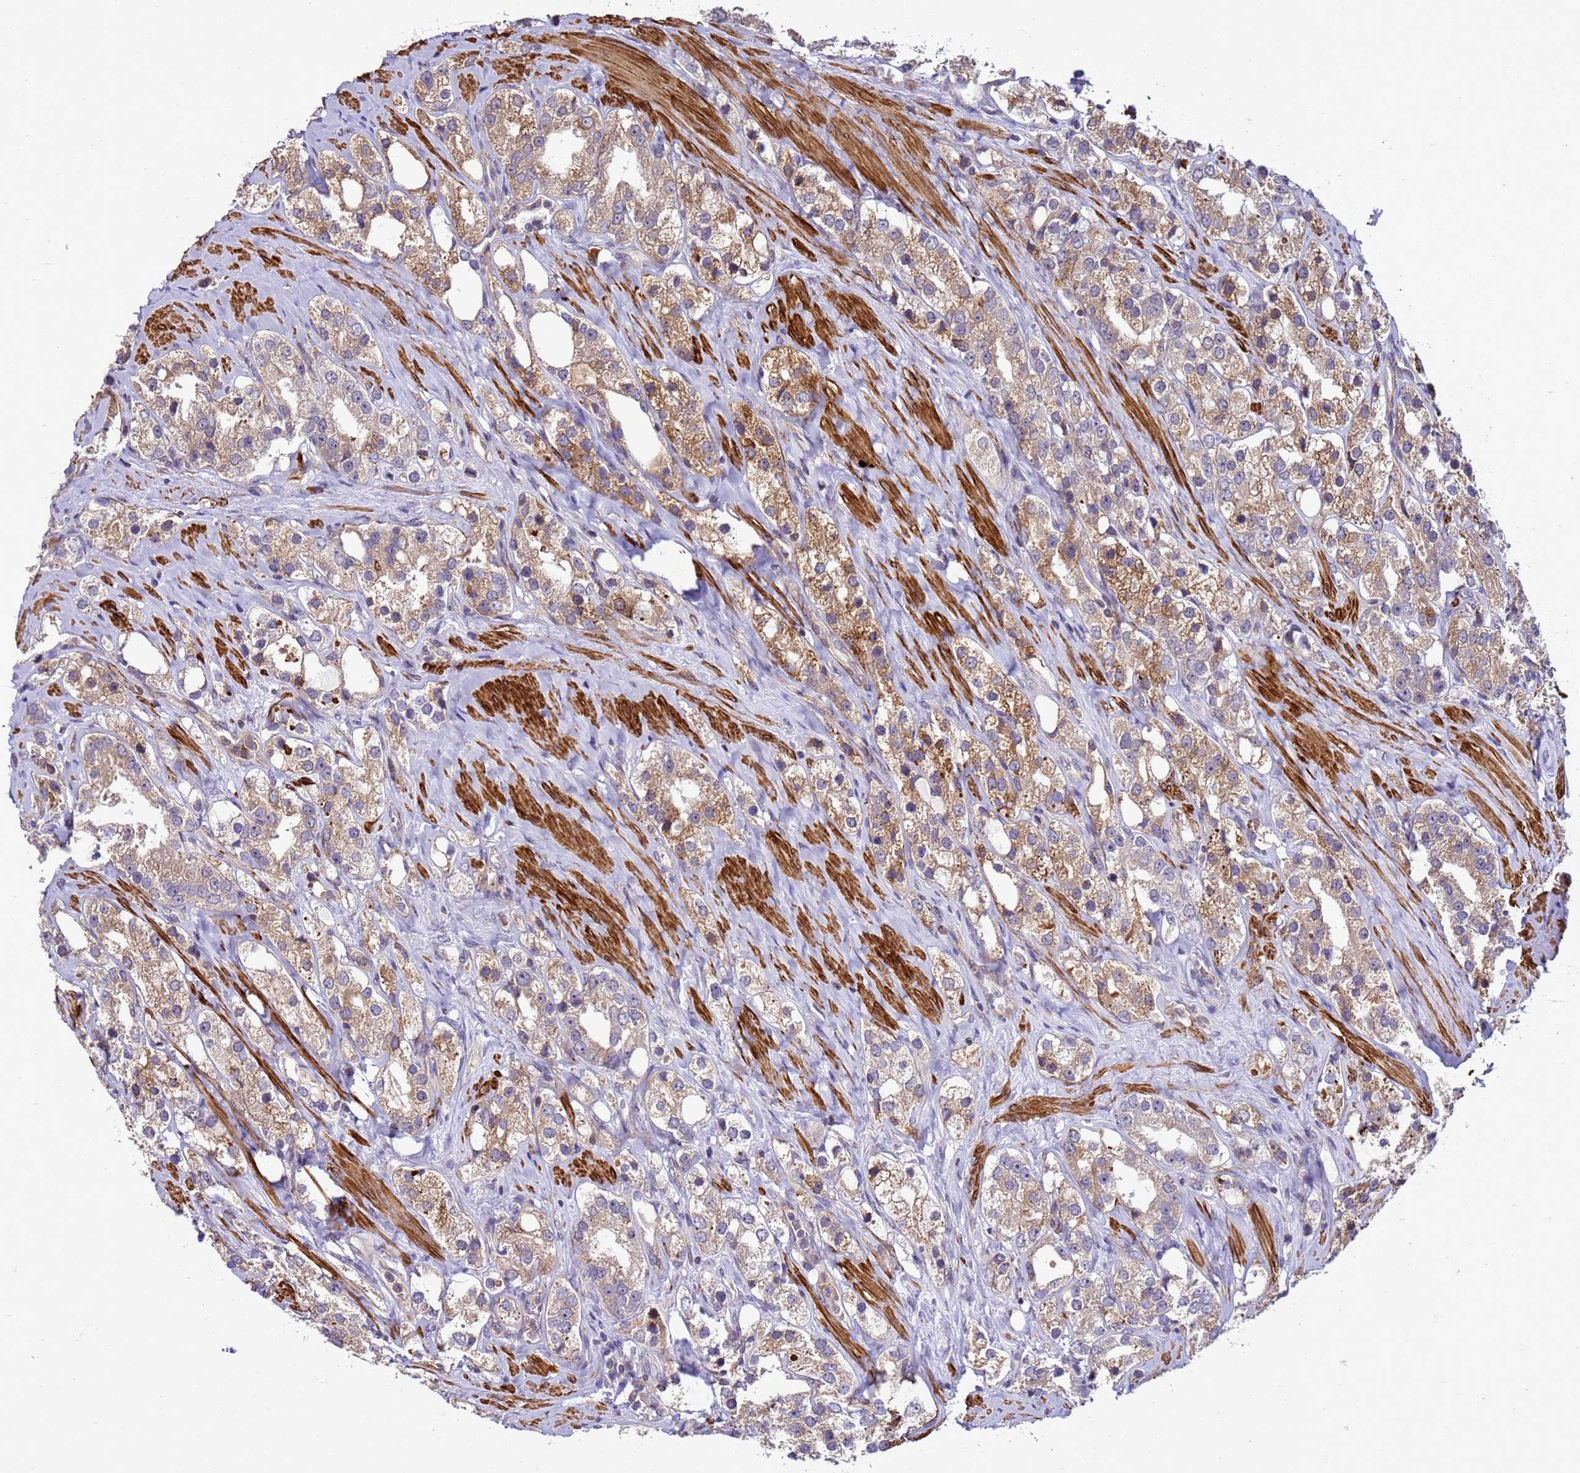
{"staining": {"intensity": "moderate", "quantity": "25%-75%", "location": "cytoplasmic/membranous"}, "tissue": "prostate cancer", "cell_type": "Tumor cells", "image_type": "cancer", "snomed": [{"axis": "morphology", "description": "Adenocarcinoma, NOS"}, {"axis": "topography", "description": "Prostate"}], "caption": "Prostate adenocarcinoma tissue reveals moderate cytoplasmic/membranous staining in approximately 25%-75% of tumor cells", "gene": "GEN1", "patient": {"sex": "male", "age": 79}}